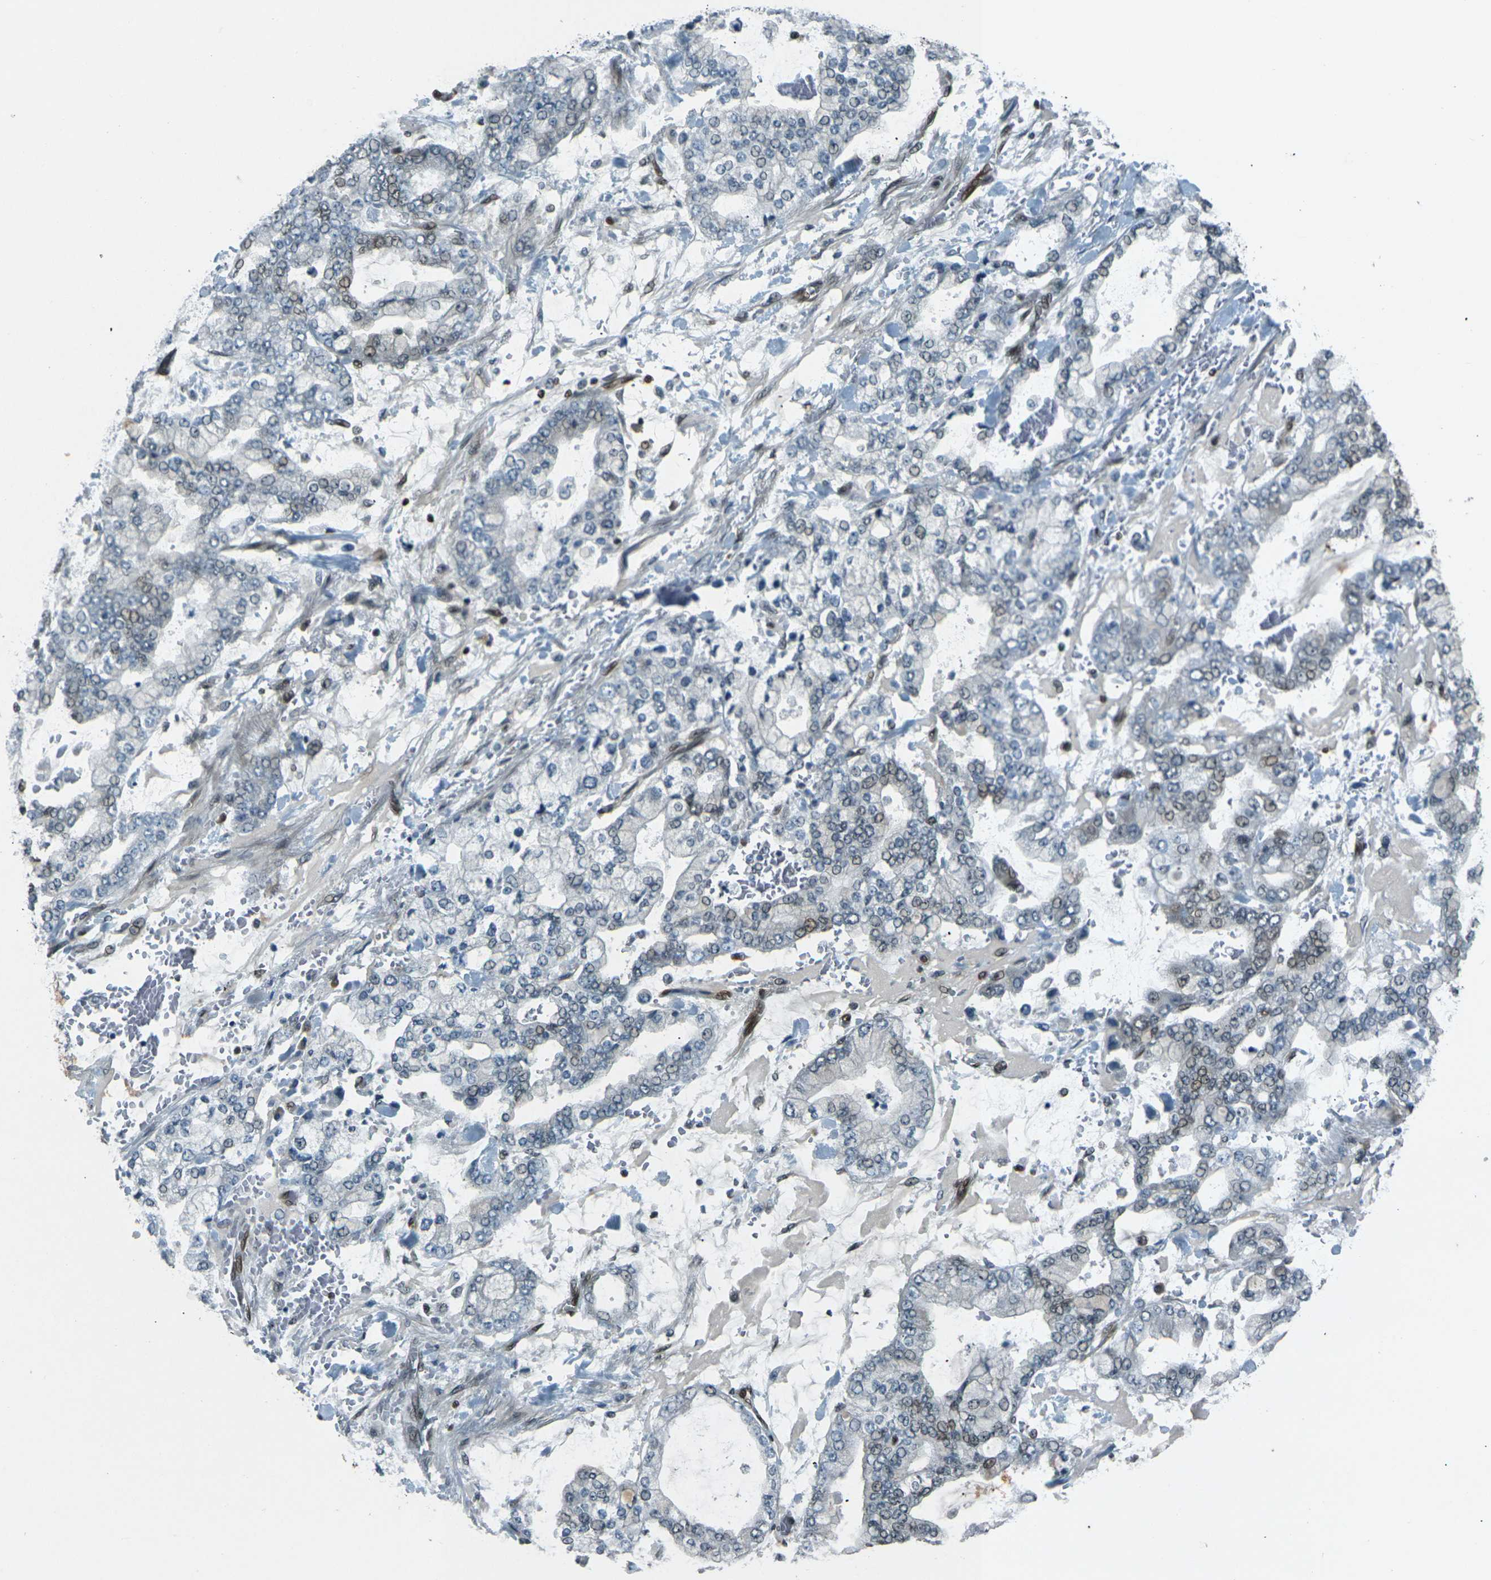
{"staining": {"intensity": "weak", "quantity": "<25%", "location": "nuclear"}, "tissue": "stomach cancer", "cell_type": "Tumor cells", "image_type": "cancer", "snomed": [{"axis": "morphology", "description": "Normal tissue, NOS"}, {"axis": "morphology", "description": "Adenocarcinoma, NOS"}, {"axis": "topography", "description": "Stomach, upper"}, {"axis": "topography", "description": "Stomach"}], "caption": "A photomicrograph of stomach cancer stained for a protein exhibits no brown staining in tumor cells. (Stains: DAB IHC with hematoxylin counter stain, Microscopy: brightfield microscopy at high magnification).", "gene": "NHEJ1", "patient": {"sex": "male", "age": 76}}